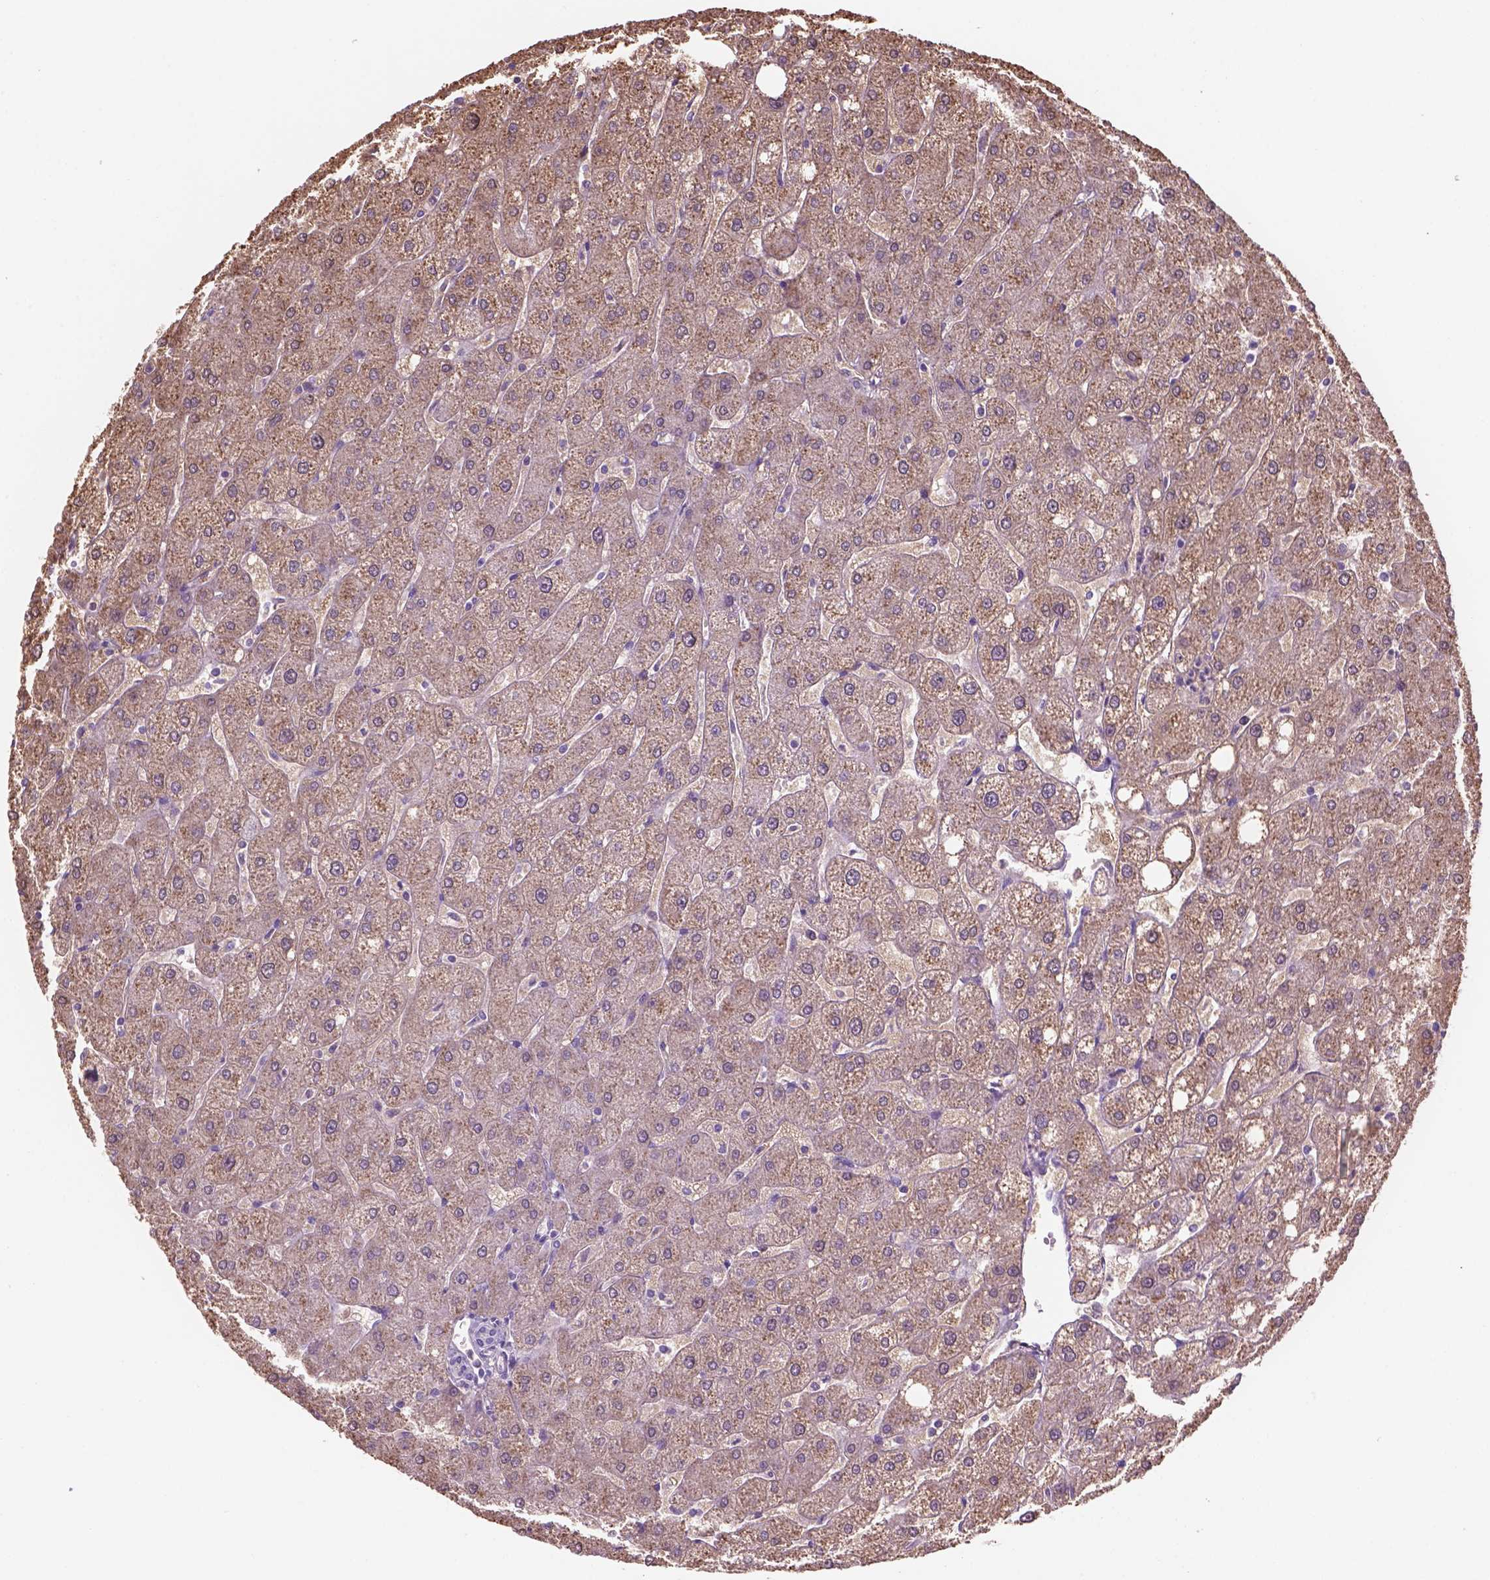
{"staining": {"intensity": "negative", "quantity": "none", "location": "none"}, "tissue": "liver", "cell_type": "Cholangiocytes", "image_type": "normal", "snomed": [{"axis": "morphology", "description": "Normal tissue, NOS"}, {"axis": "topography", "description": "Liver"}], "caption": "This is a photomicrograph of immunohistochemistry staining of benign liver, which shows no staining in cholangiocytes. Nuclei are stained in blue.", "gene": "CD84", "patient": {"sex": "male", "age": 67}}